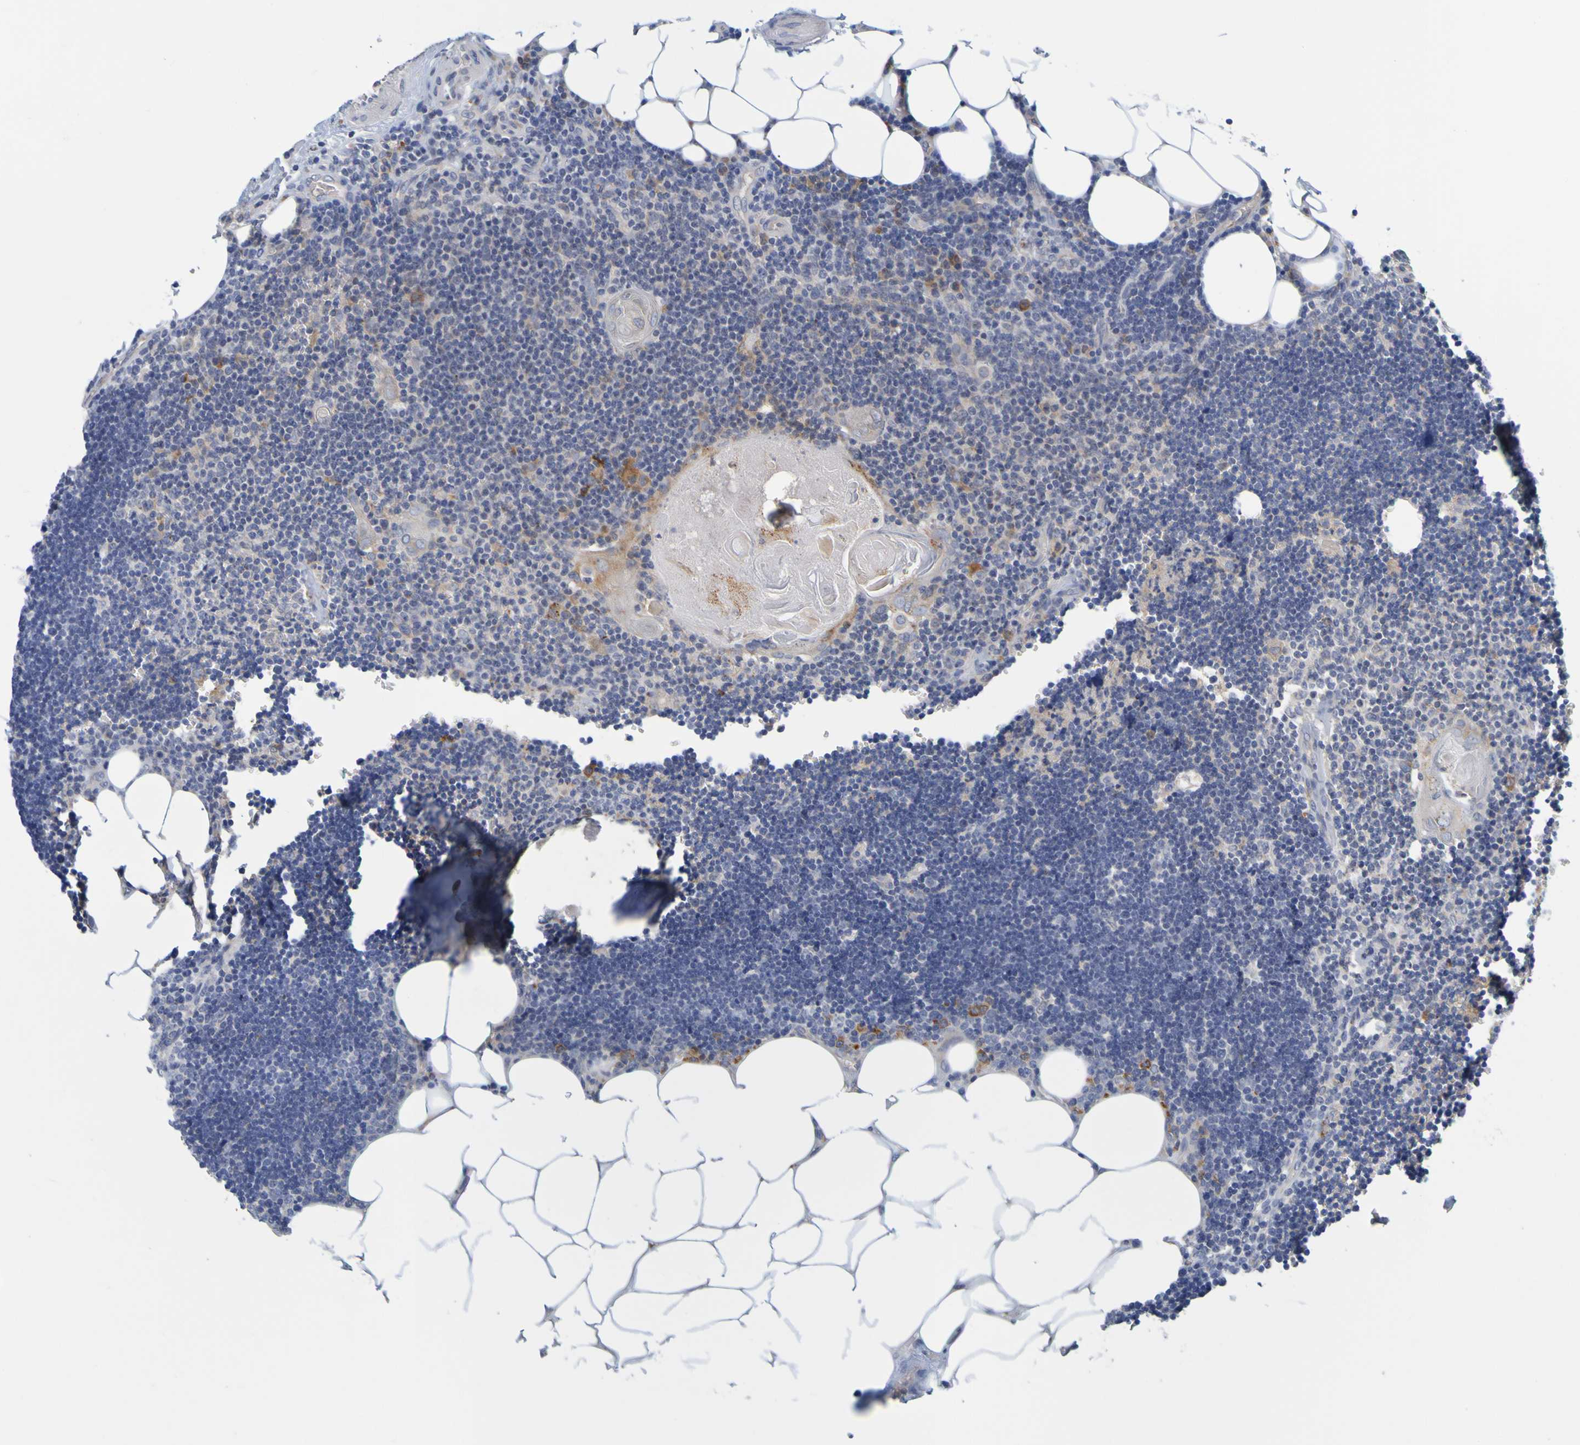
{"staining": {"intensity": "moderate", "quantity": "25%-75%", "location": "cytoplasmic/membranous"}, "tissue": "lymph node", "cell_type": "Germinal center cells", "image_type": "normal", "snomed": [{"axis": "morphology", "description": "Normal tissue, NOS"}, {"axis": "topography", "description": "Lymph node"}], "caption": "Lymph node stained with immunohistochemistry (IHC) shows moderate cytoplasmic/membranous positivity in approximately 25%-75% of germinal center cells.", "gene": "SIL1", "patient": {"sex": "male", "age": 33}}